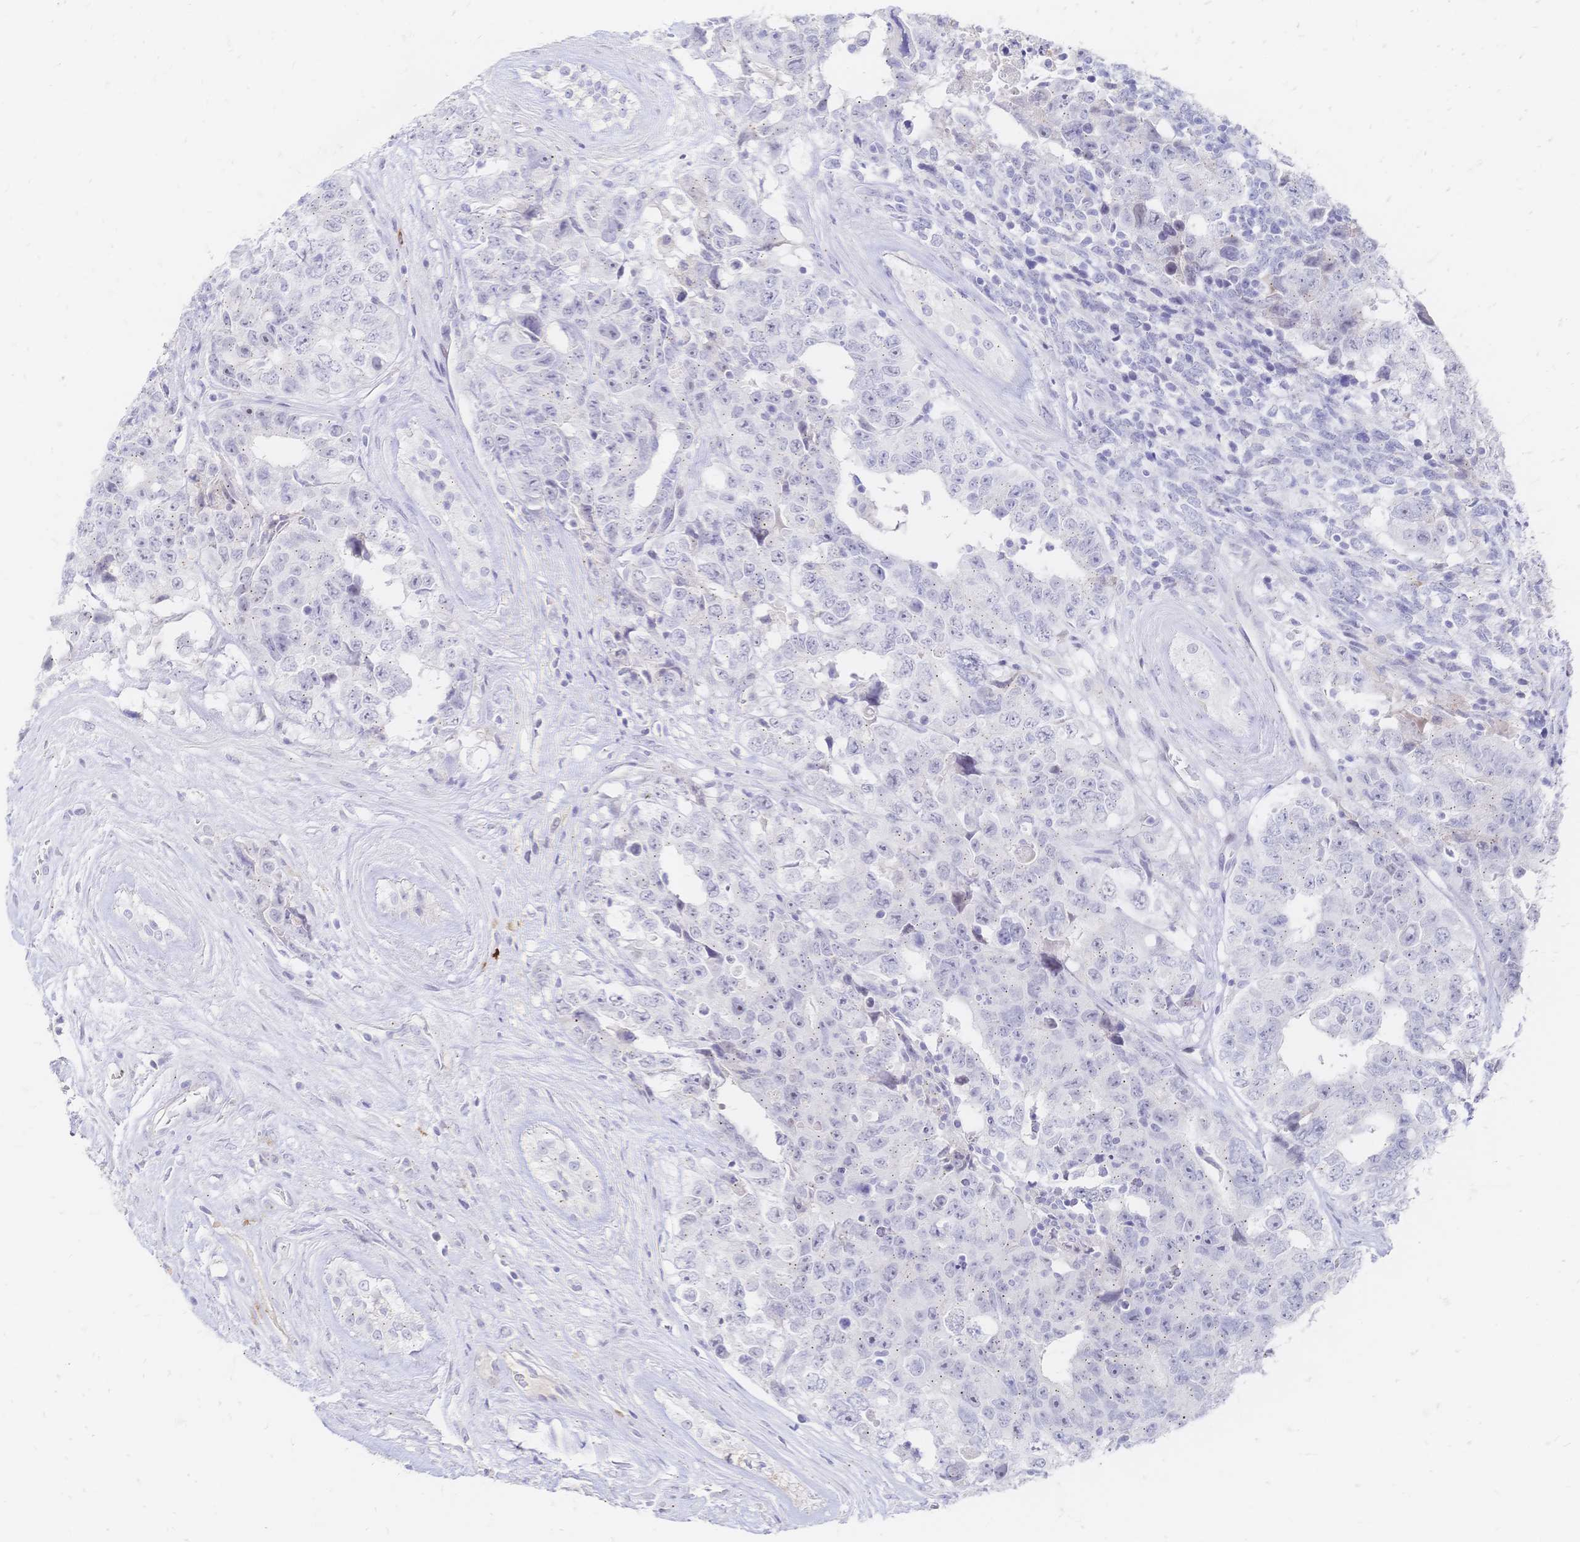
{"staining": {"intensity": "negative", "quantity": "none", "location": "none"}, "tissue": "testis cancer", "cell_type": "Tumor cells", "image_type": "cancer", "snomed": [{"axis": "morphology", "description": "Carcinoma, Embryonal, NOS"}, {"axis": "topography", "description": "Testis"}], "caption": "DAB (3,3'-diaminobenzidine) immunohistochemical staining of human embryonal carcinoma (testis) reveals no significant positivity in tumor cells.", "gene": "PSORS1C2", "patient": {"sex": "male", "age": 24}}